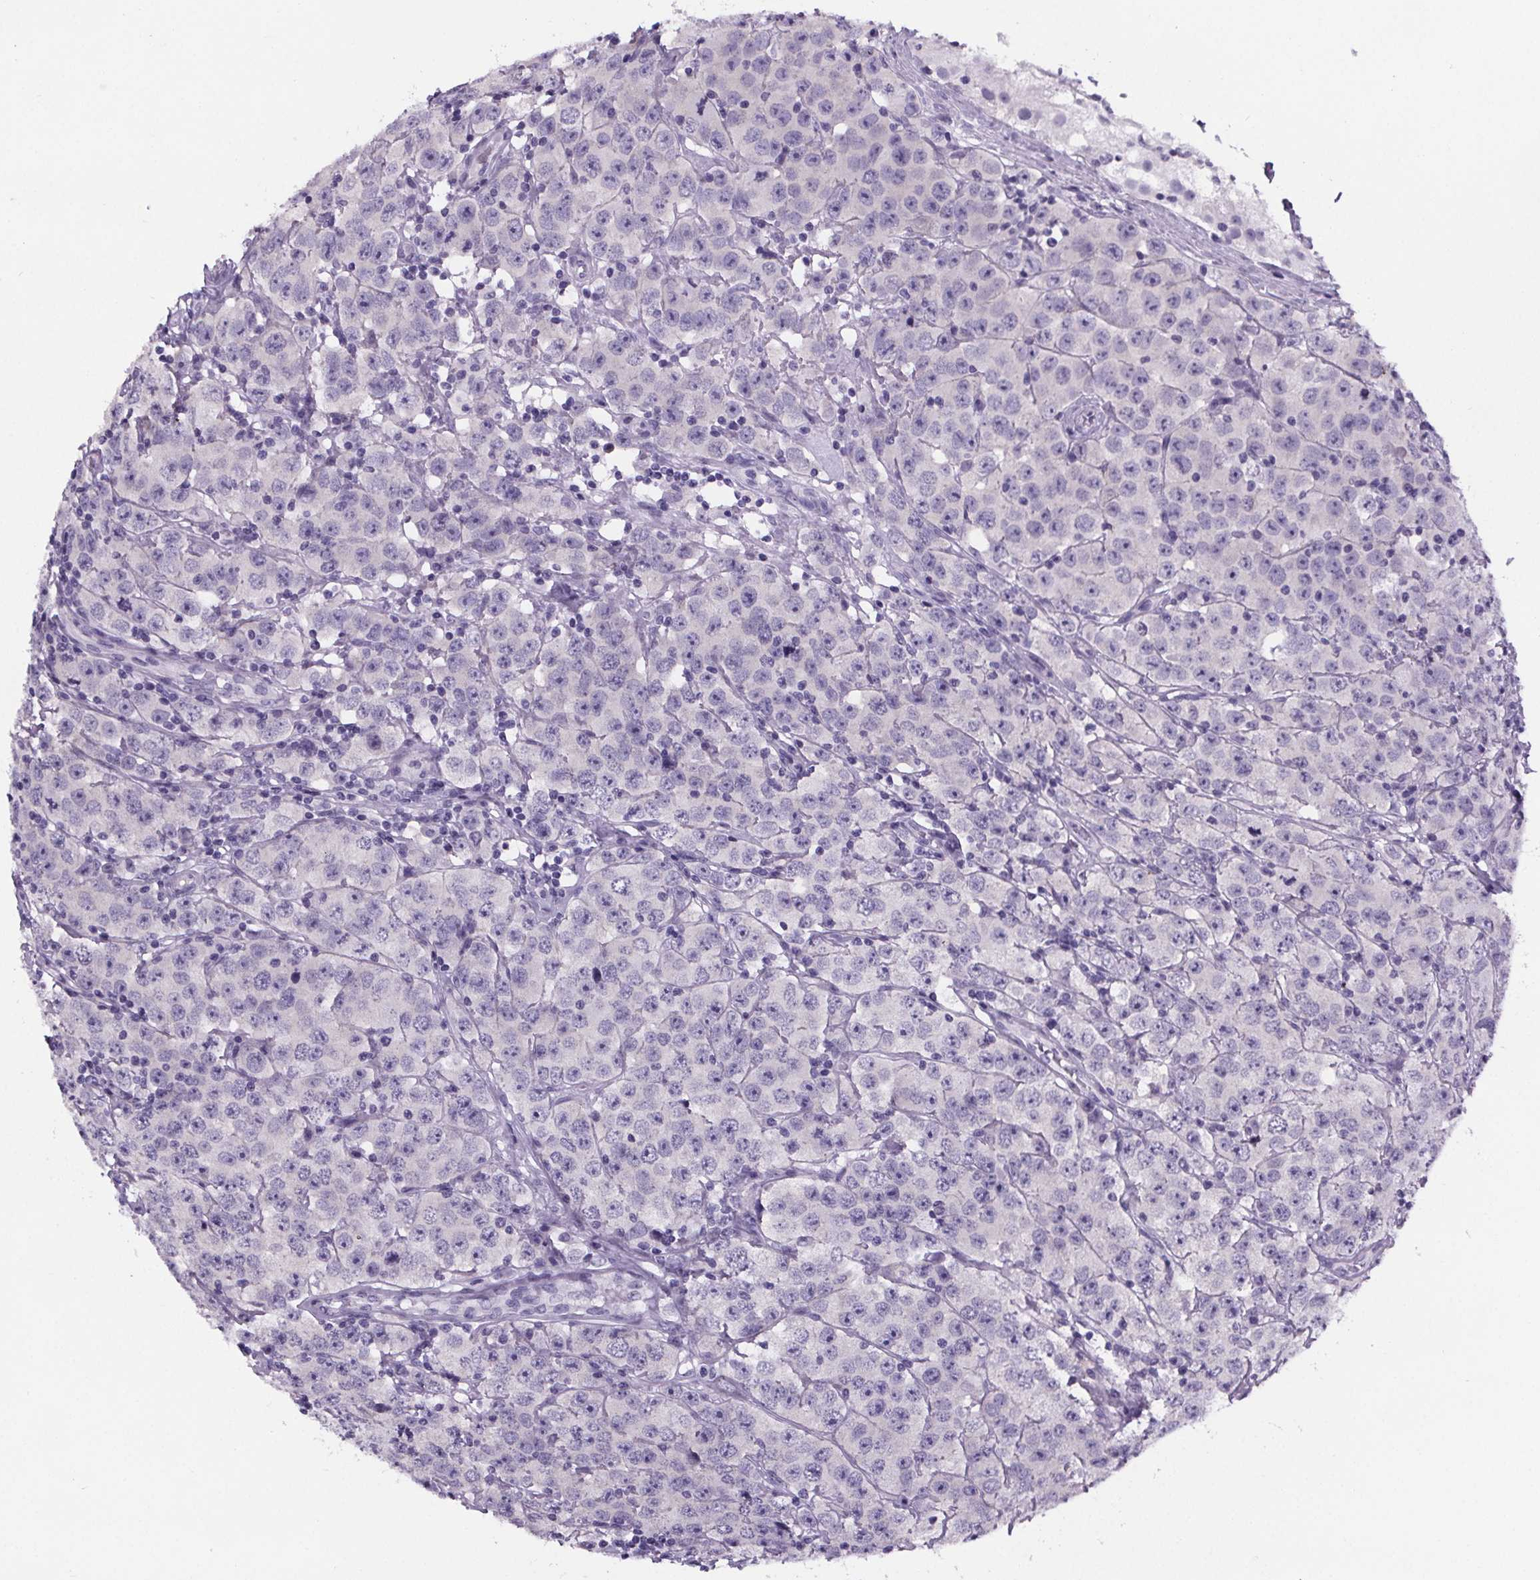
{"staining": {"intensity": "negative", "quantity": "none", "location": "none"}, "tissue": "testis cancer", "cell_type": "Tumor cells", "image_type": "cancer", "snomed": [{"axis": "morphology", "description": "Seminoma, NOS"}, {"axis": "topography", "description": "Testis"}], "caption": "Immunohistochemistry photomicrograph of testis cancer stained for a protein (brown), which reveals no staining in tumor cells. (DAB (3,3'-diaminobenzidine) immunohistochemistry (IHC) with hematoxylin counter stain).", "gene": "CUBN", "patient": {"sex": "male", "age": 52}}